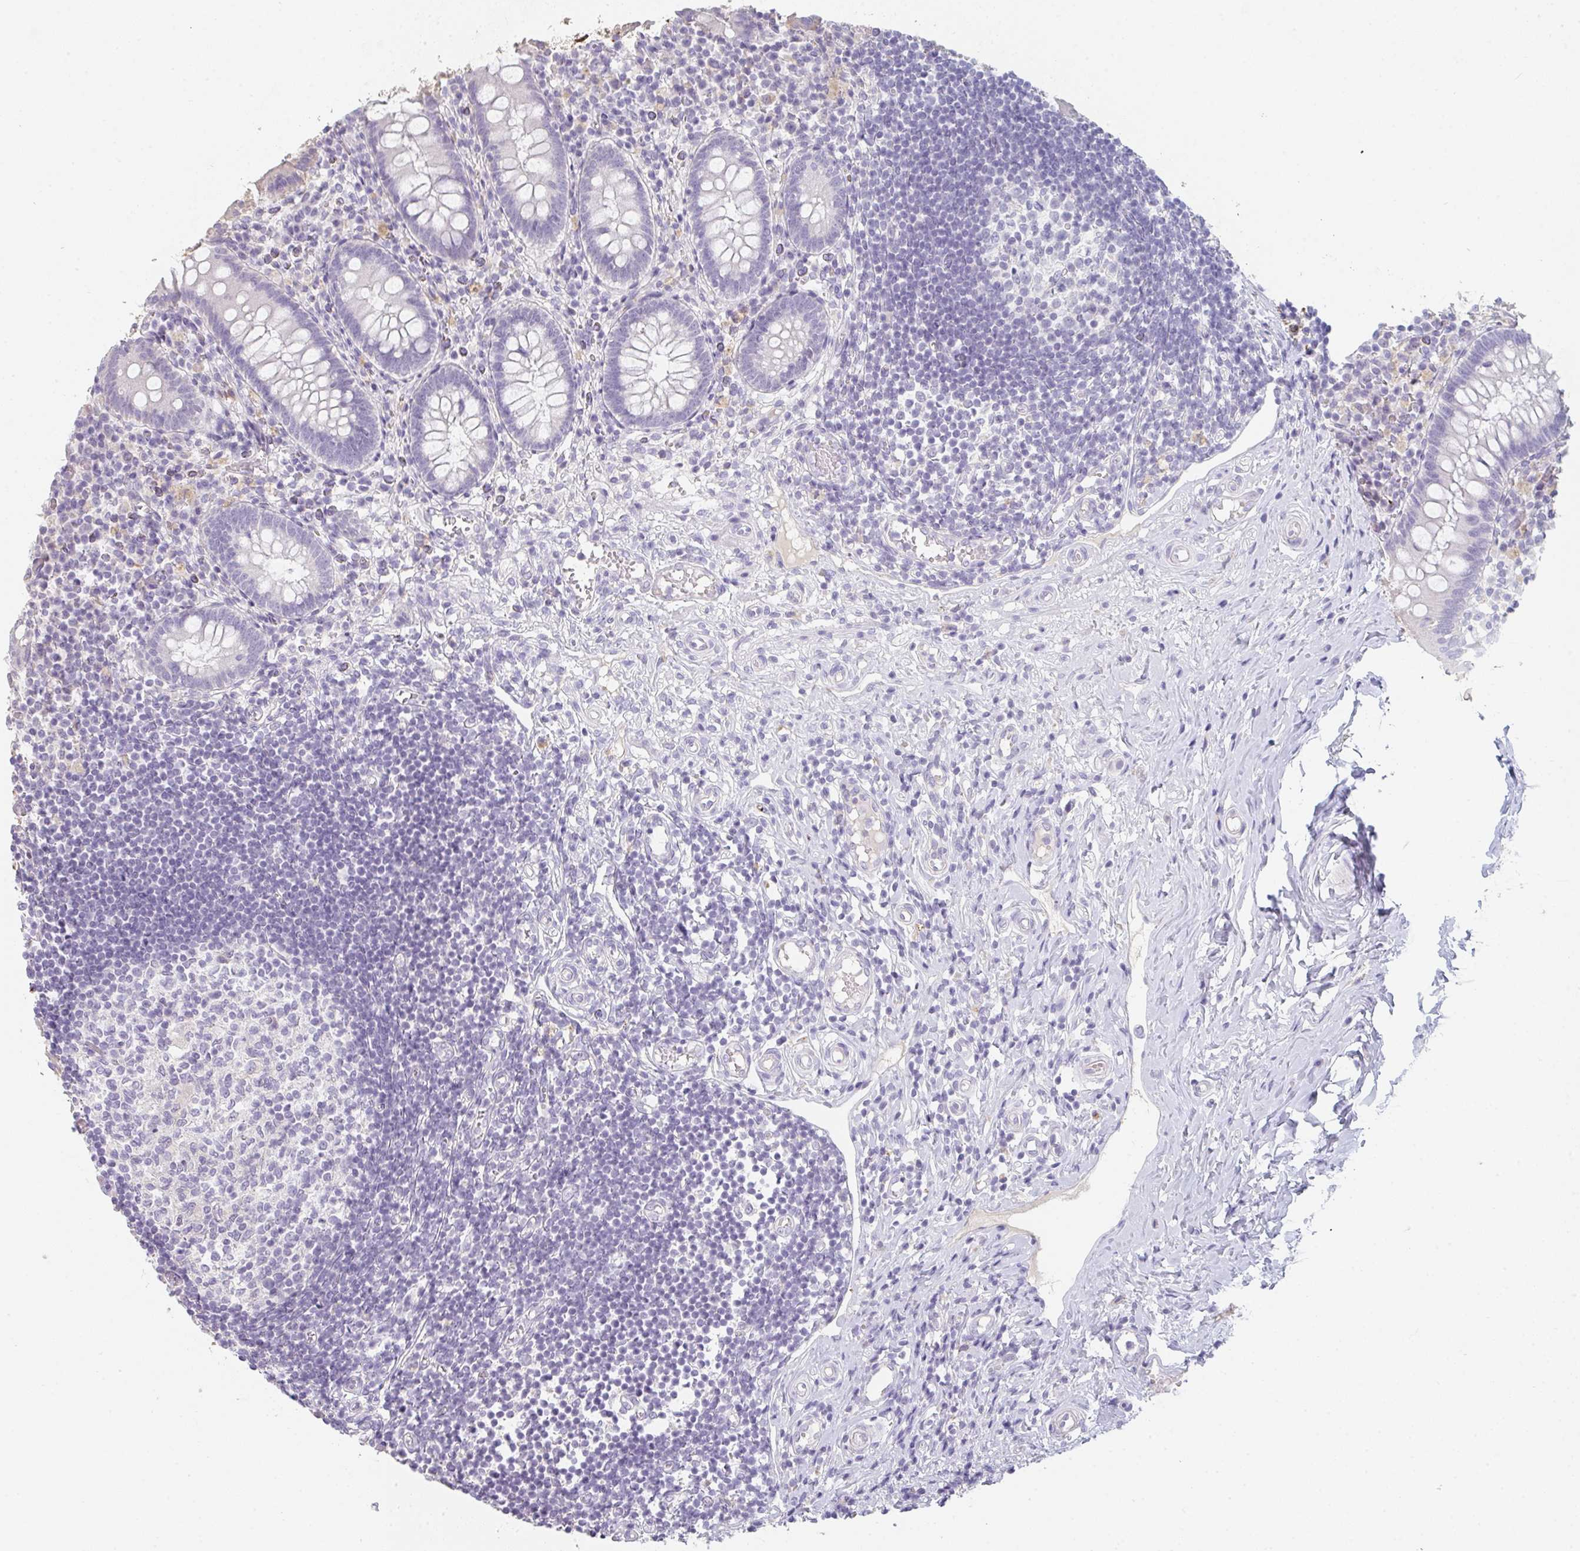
{"staining": {"intensity": "negative", "quantity": "none", "location": "none"}, "tissue": "appendix", "cell_type": "Glandular cells", "image_type": "normal", "snomed": [{"axis": "morphology", "description": "Normal tissue, NOS"}, {"axis": "topography", "description": "Appendix"}], "caption": "DAB (3,3'-diaminobenzidine) immunohistochemical staining of normal human appendix shows no significant staining in glandular cells. The staining is performed using DAB brown chromogen with nuclei counter-stained in using hematoxylin.", "gene": "C1QTNF8", "patient": {"sex": "female", "age": 17}}